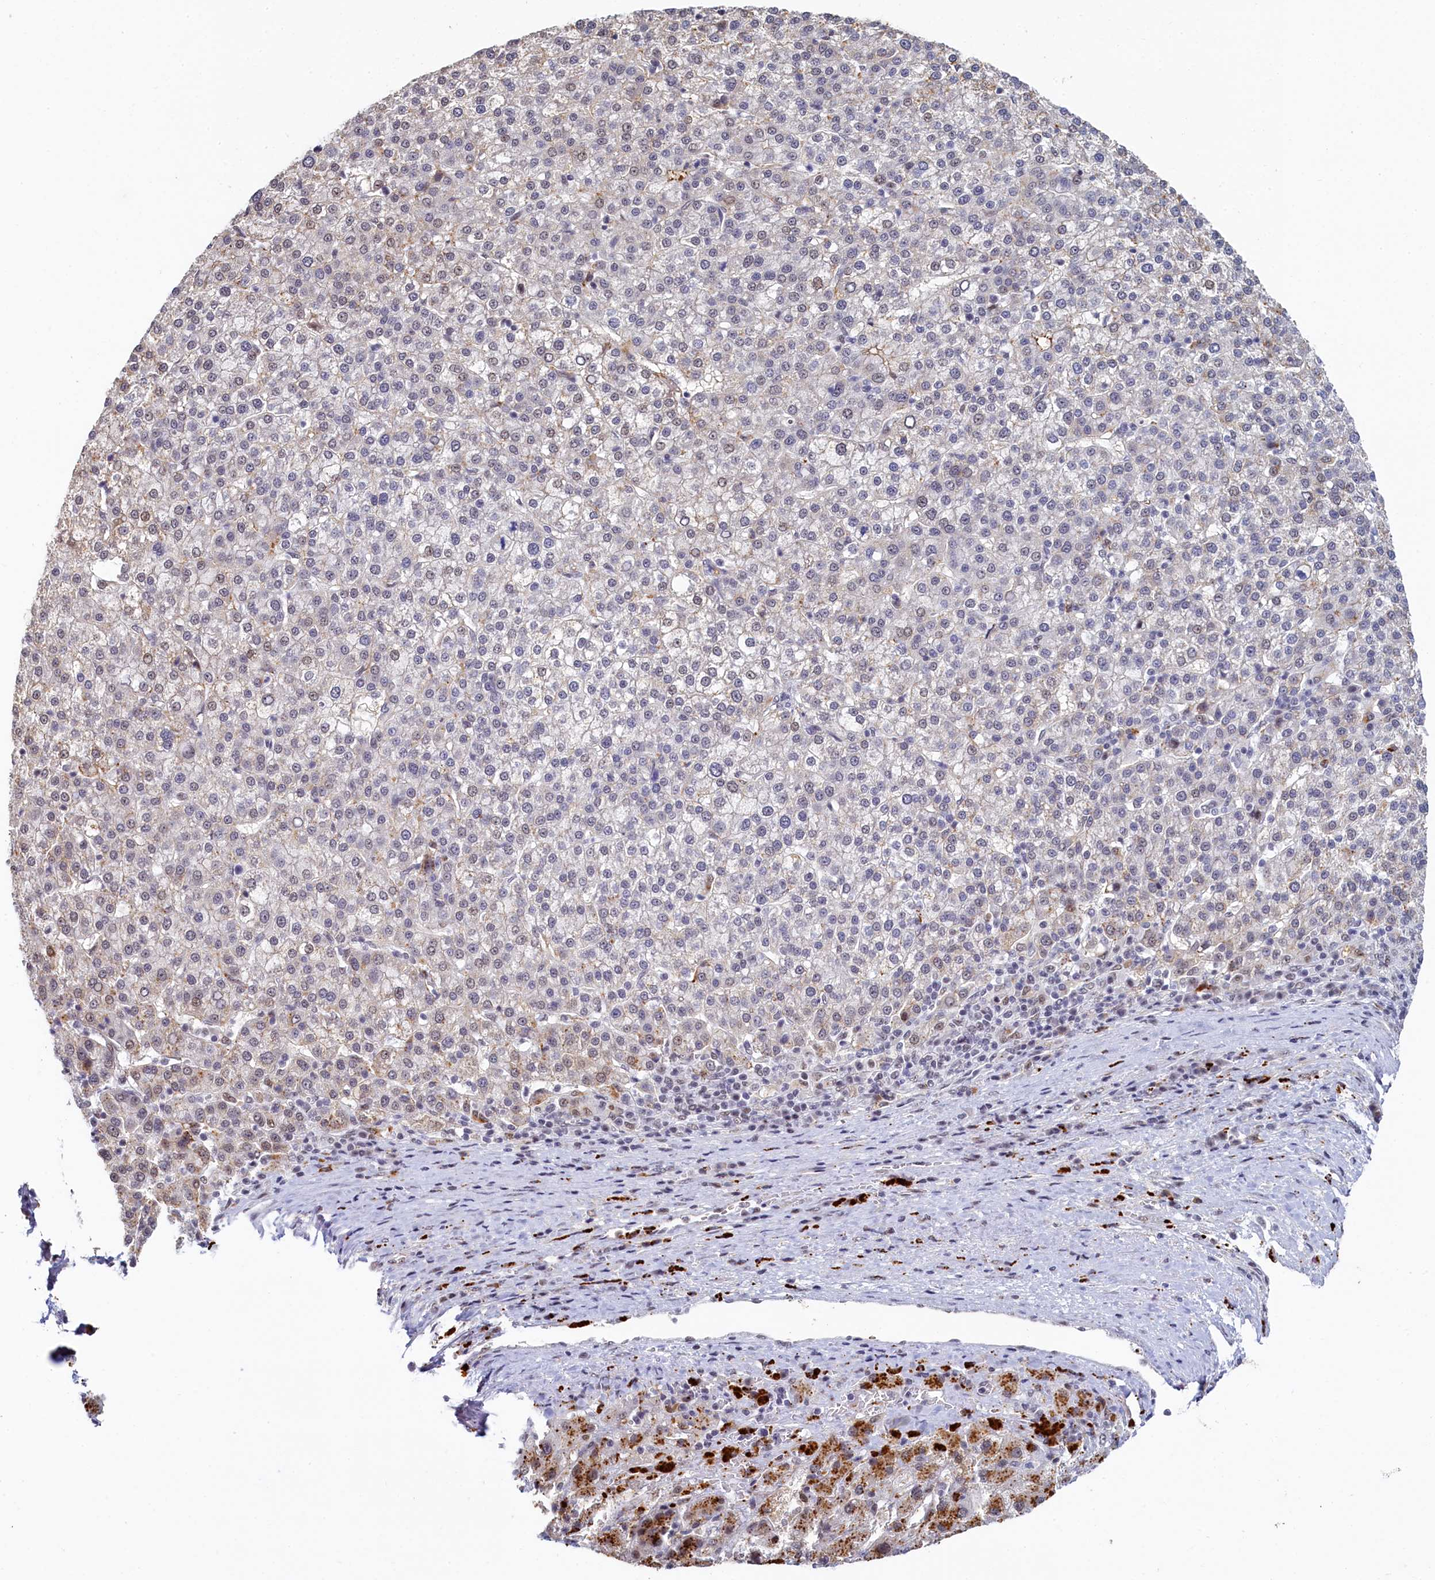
{"staining": {"intensity": "negative", "quantity": "none", "location": "none"}, "tissue": "liver cancer", "cell_type": "Tumor cells", "image_type": "cancer", "snomed": [{"axis": "morphology", "description": "Carcinoma, Hepatocellular, NOS"}, {"axis": "topography", "description": "Liver"}], "caption": "High power microscopy histopathology image of an IHC histopathology image of liver cancer (hepatocellular carcinoma), revealing no significant staining in tumor cells.", "gene": "INTS14", "patient": {"sex": "female", "age": 58}}